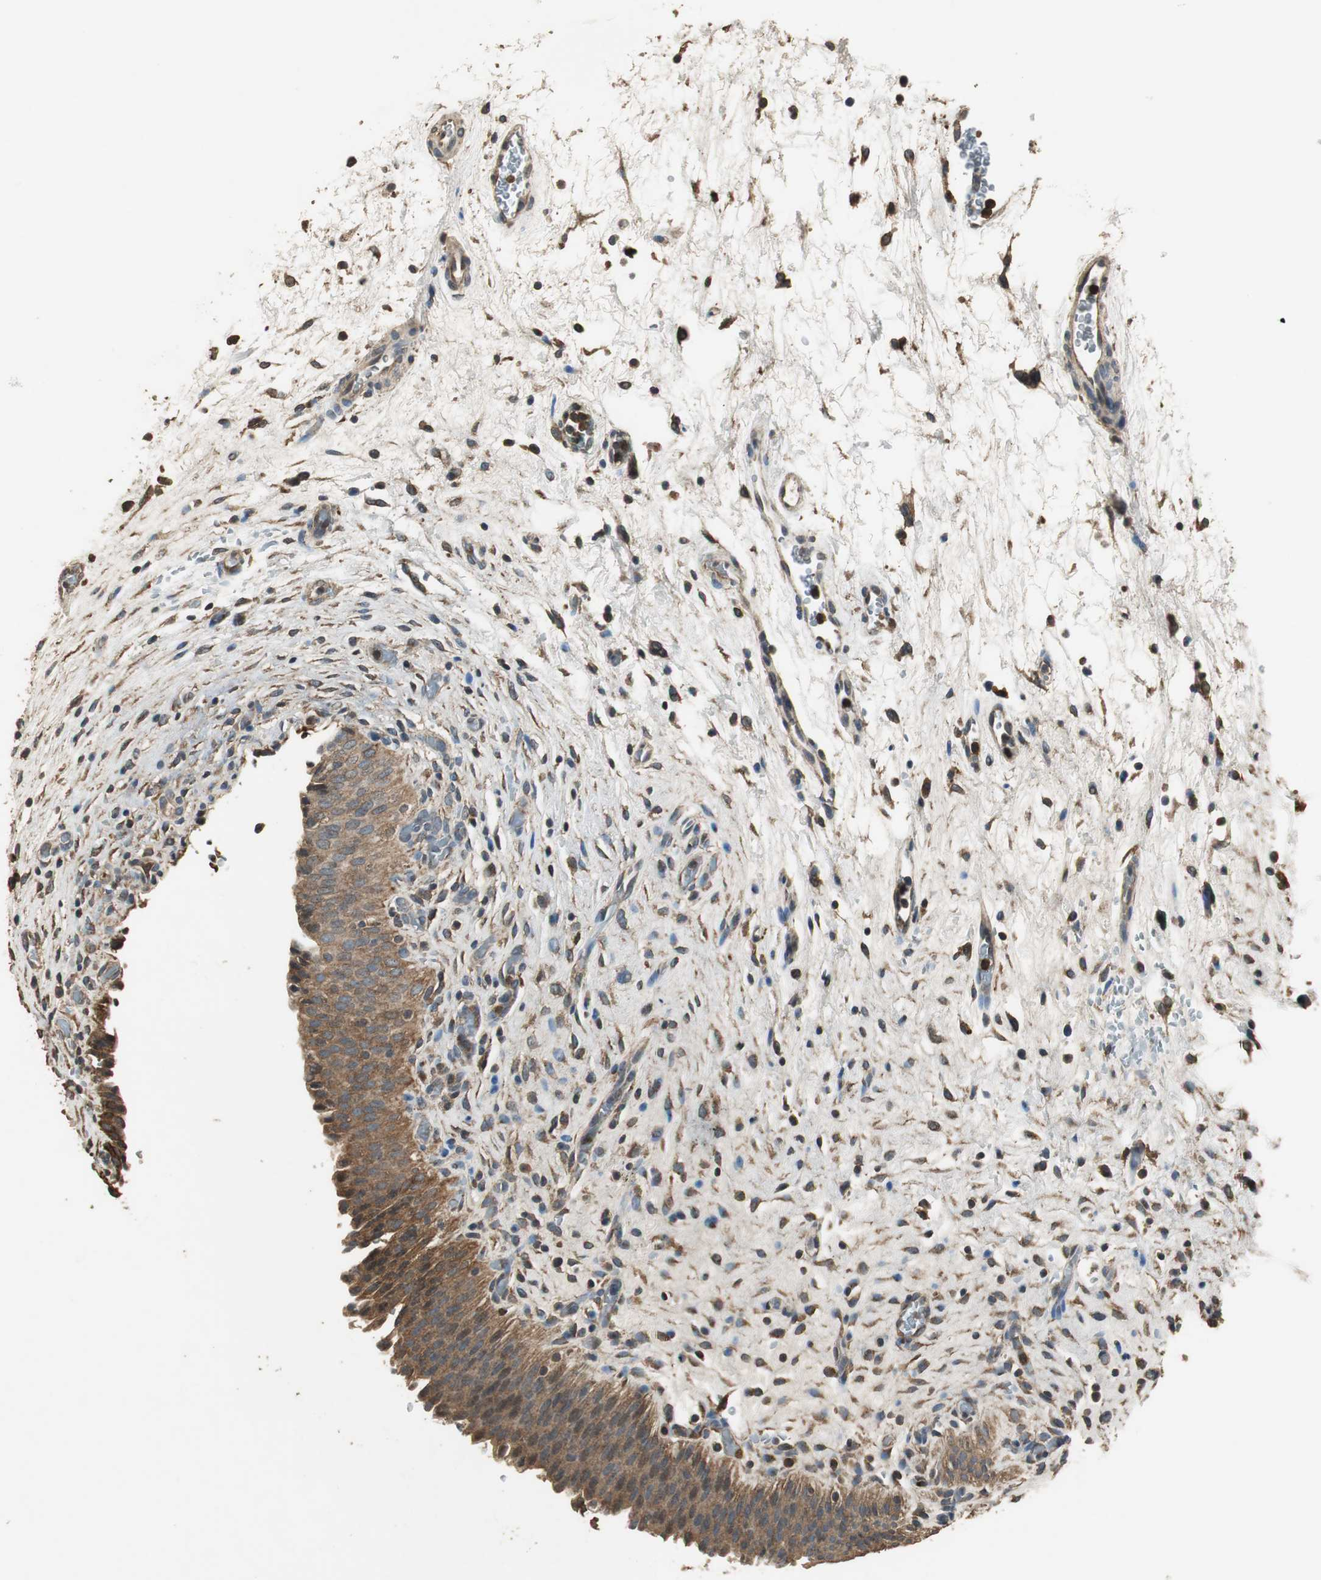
{"staining": {"intensity": "moderate", "quantity": ">75%", "location": "cytoplasmic/membranous,nuclear"}, "tissue": "urinary bladder", "cell_type": "Urothelial cells", "image_type": "normal", "snomed": [{"axis": "morphology", "description": "Normal tissue, NOS"}, {"axis": "topography", "description": "Urinary bladder"}], "caption": "Immunohistochemistry (IHC) micrograph of unremarkable urinary bladder stained for a protein (brown), which demonstrates medium levels of moderate cytoplasmic/membranous,nuclear expression in about >75% of urothelial cells.", "gene": "TMPRSS4", "patient": {"sex": "male", "age": 51}}